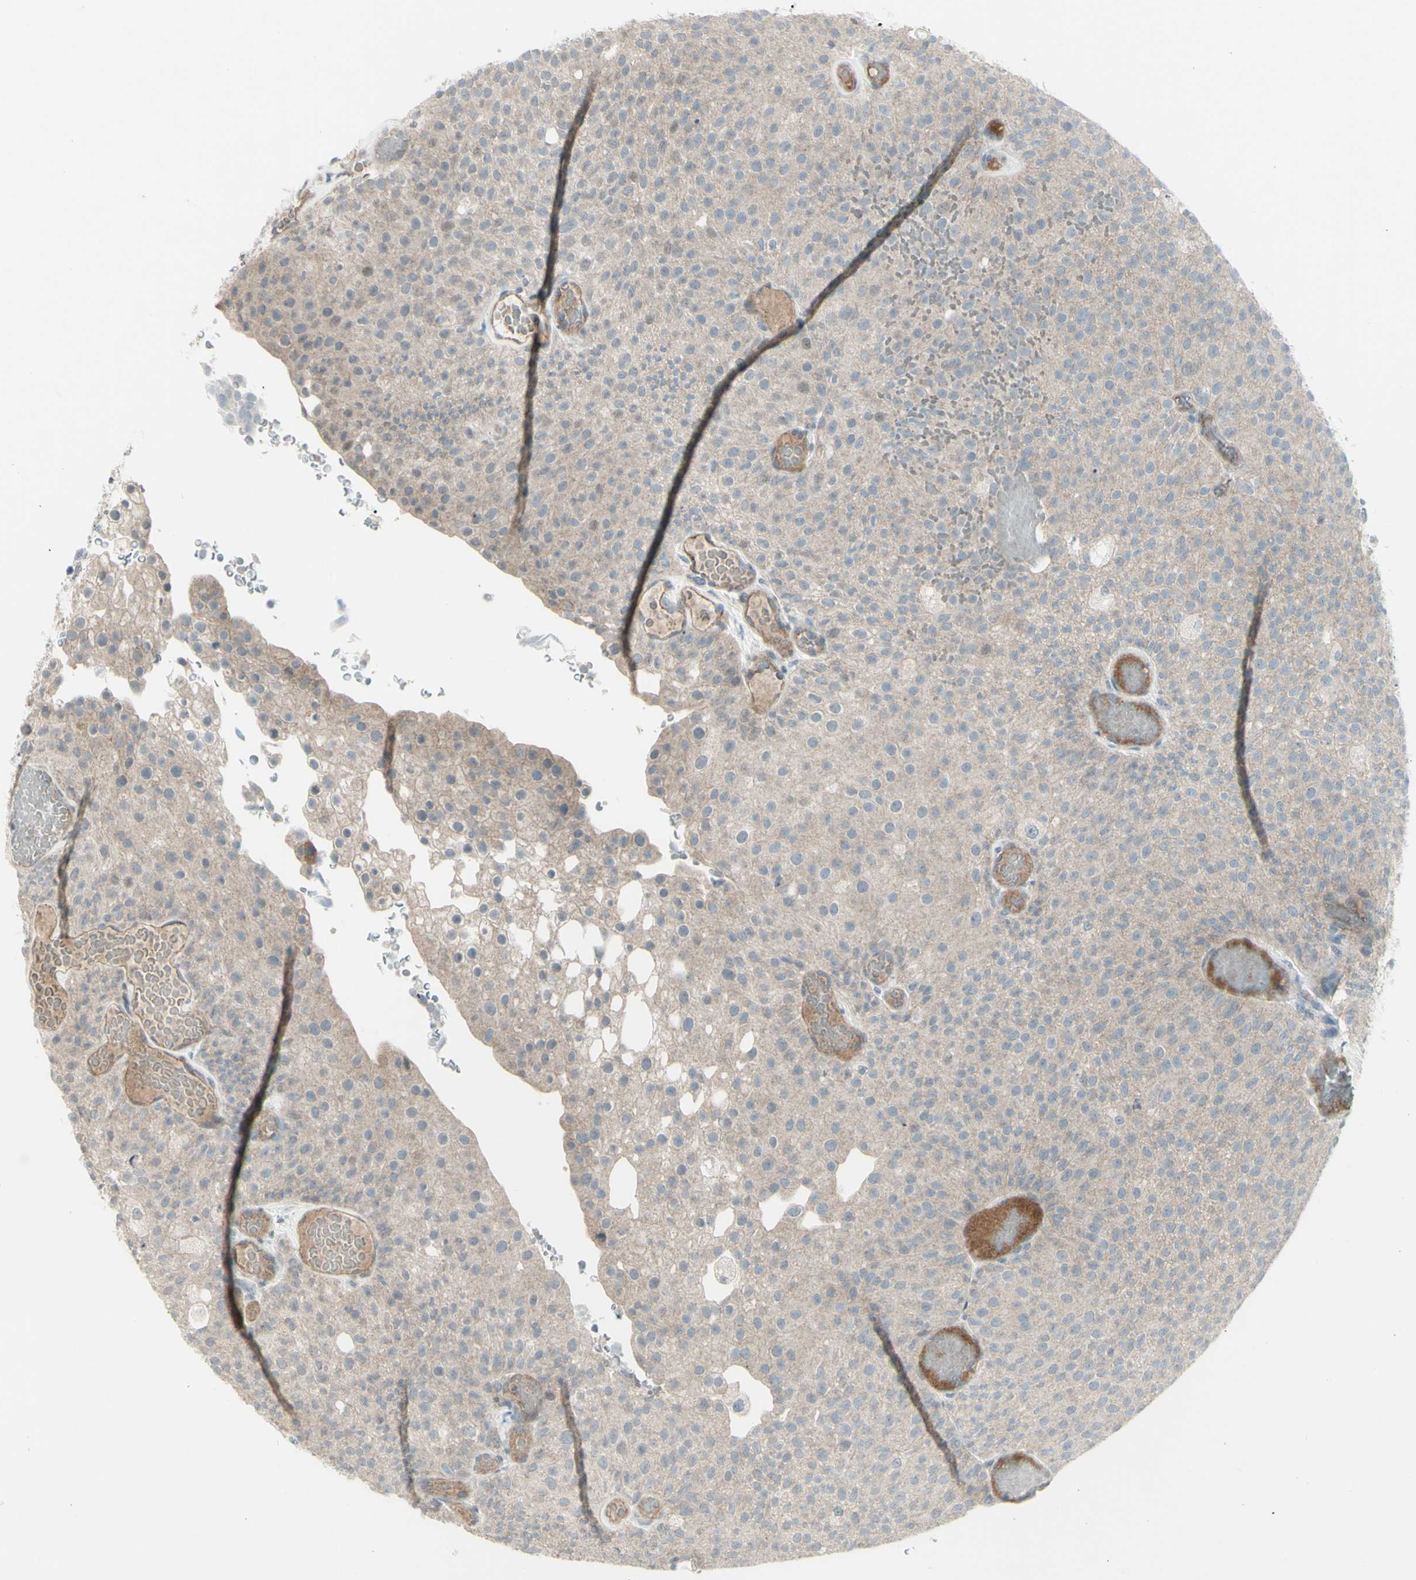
{"staining": {"intensity": "weak", "quantity": ">75%", "location": "cytoplasmic/membranous"}, "tissue": "urothelial cancer", "cell_type": "Tumor cells", "image_type": "cancer", "snomed": [{"axis": "morphology", "description": "Urothelial carcinoma, Low grade"}, {"axis": "topography", "description": "Urinary bladder"}], "caption": "Protein analysis of urothelial cancer tissue shows weak cytoplasmic/membranous expression in about >75% of tumor cells.", "gene": "SH3GL2", "patient": {"sex": "male", "age": 78}}